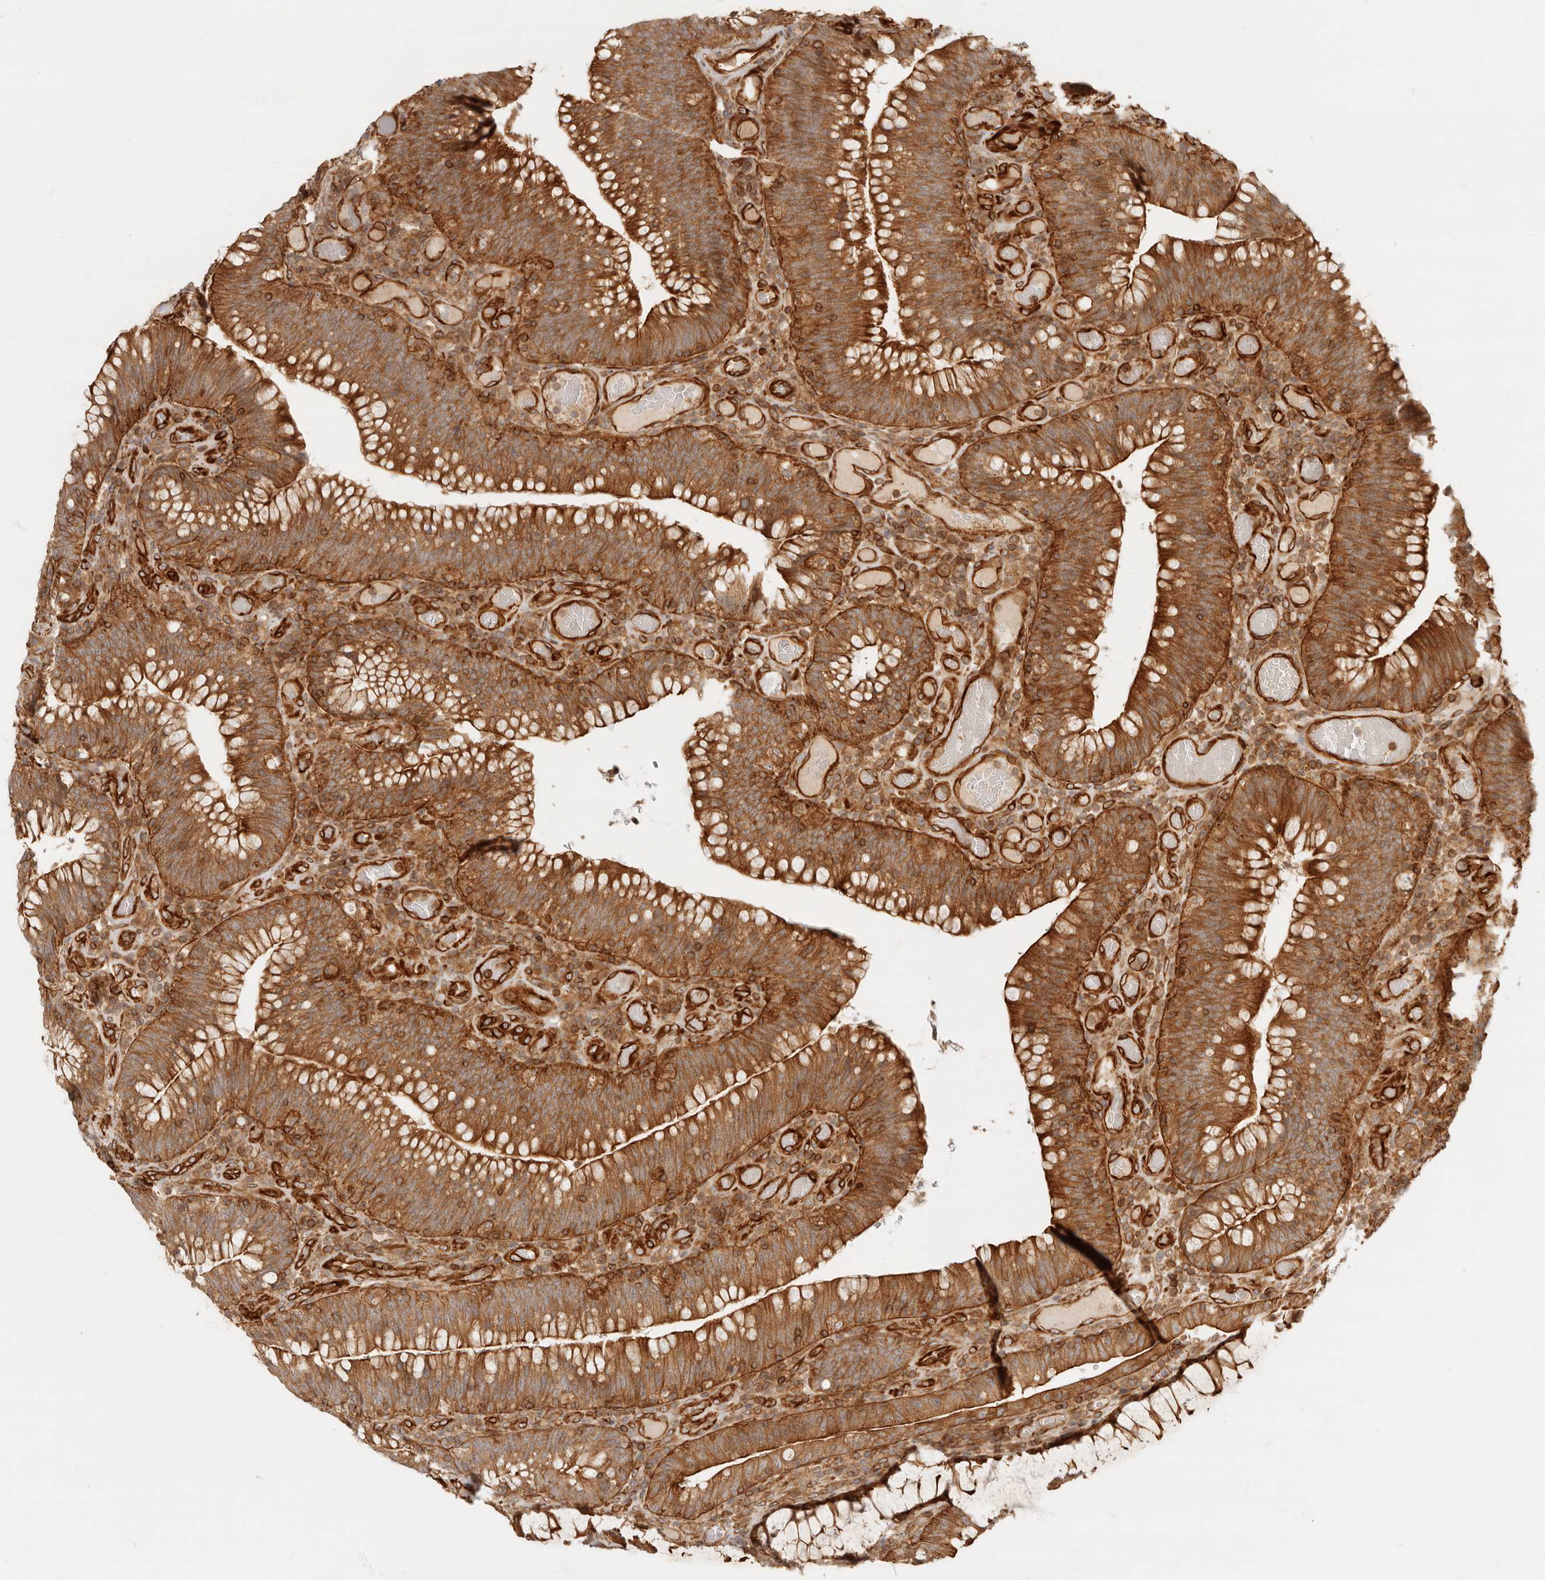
{"staining": {"intensity": "strong", "quantity": ">75%", "location": "cytoplasmic/membranous"}, "tissue": "colorectal cancer", "cell_type": "Tumor cells", "image_type": "cancer", "snomed": [{"axis": "morphology", "description": "Normal tissue, NOS"}, {"axis": "topography", "description": "Colon"}], "caption": "Immunohistochemistry micrograph of neoplastic tissue: colorectal cancer stained using immunohistochemistry (IHC) demonstrates high levels of strong protein expression localized specifically in the cytoplasmic/membranous of tumor cells, appearing as a cytoplasmic/membranous brown color.", "gene": "UFSP1", "patient": {"sex": "female", "age": 82}}